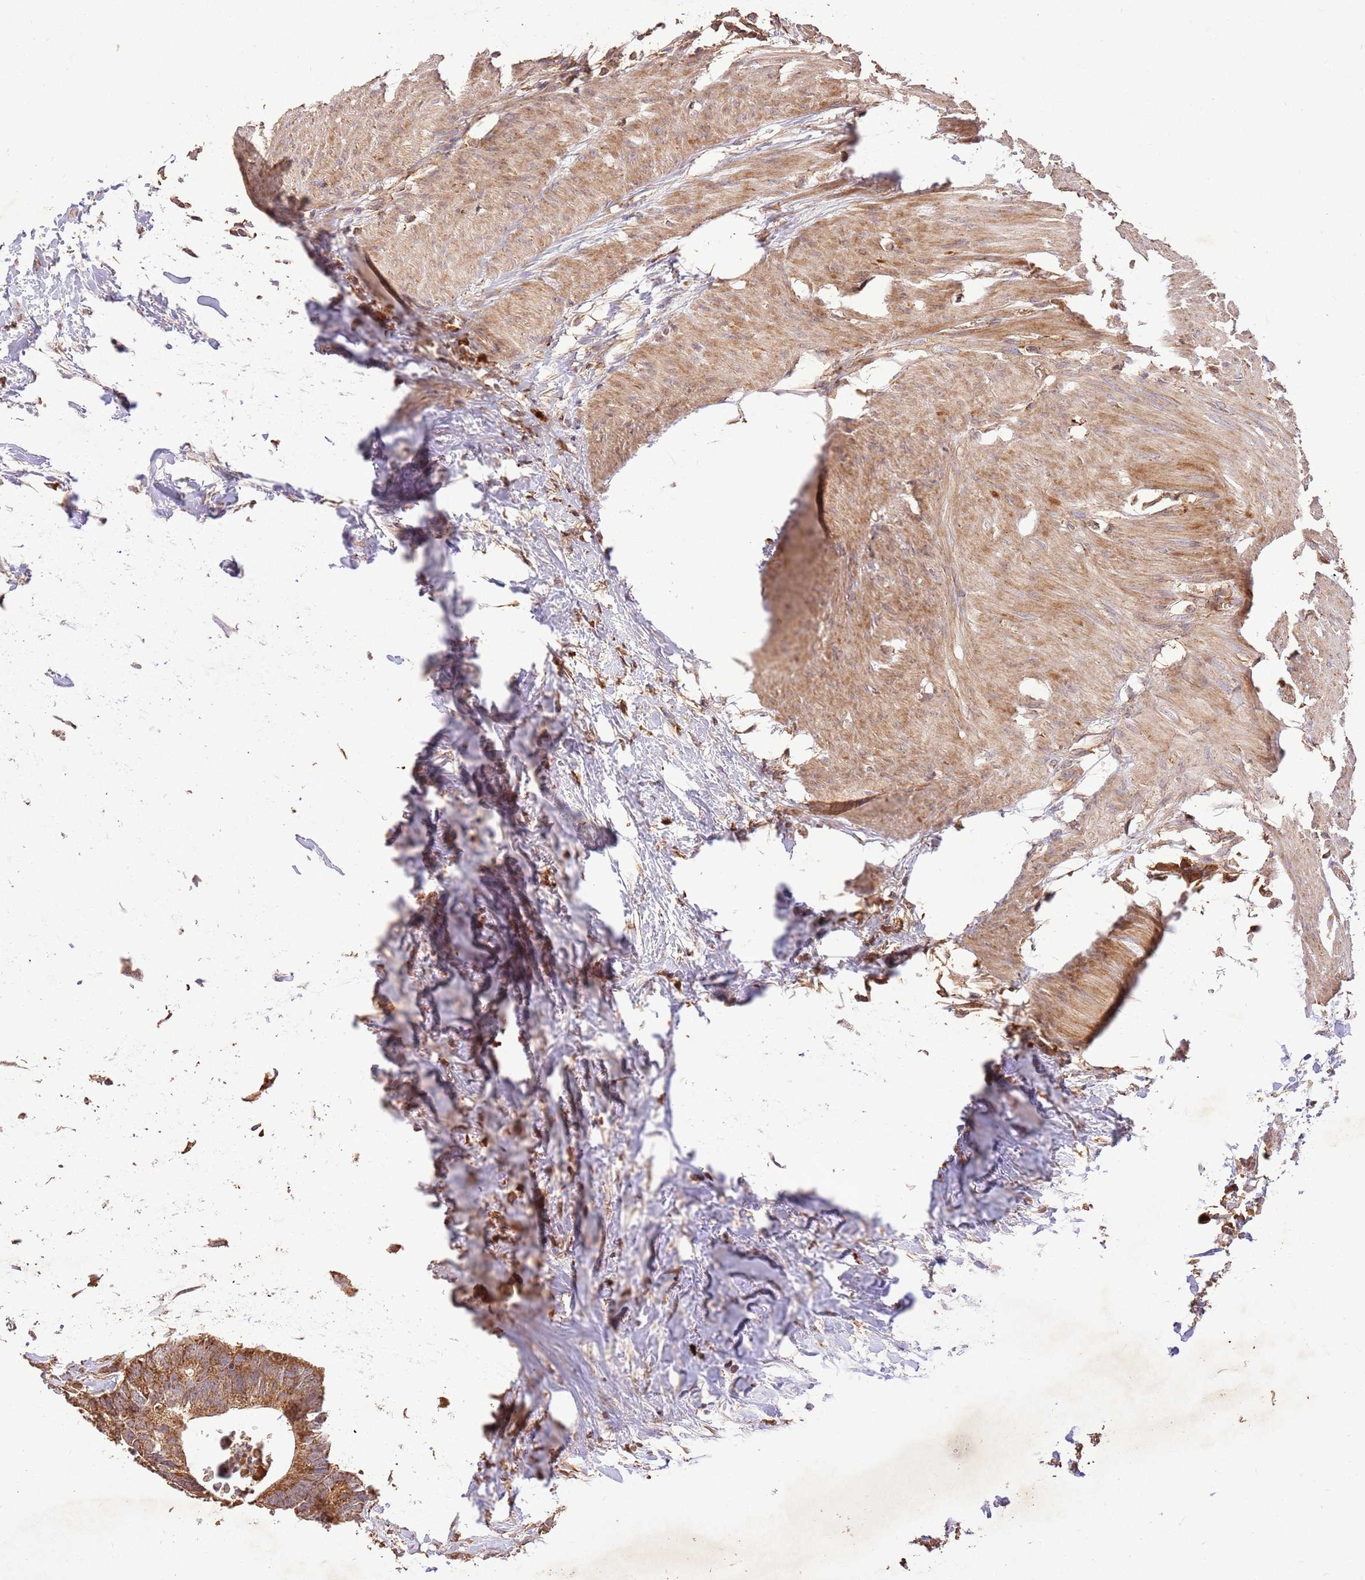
{"staining": {"intensity": "moderate", "quantity": ">75%", "location": "cytoplasmic/membranous"}, "tissue": "colorectal cancer", "cell_type": "Tumor cells", "image_type": "cancer", "snomed": [{"axis": "morphology", "description": "Adenocarcinoma, NOS"}, {"axis": "topography", "description": "Colon"}], "caption": "IHC of human adenocarcinoma (colorectal) shows medium levels of moderate cytoplasmic/membranous staining in about >75% of tumor cells. The staining was performed using DAB to visualize the protein expression in brown, while the nuclei were stained in blue with hematoxylin (Magnification: 20x).", "gene": "LRRC28", "patient": {"sex": "female", "age": 57}}